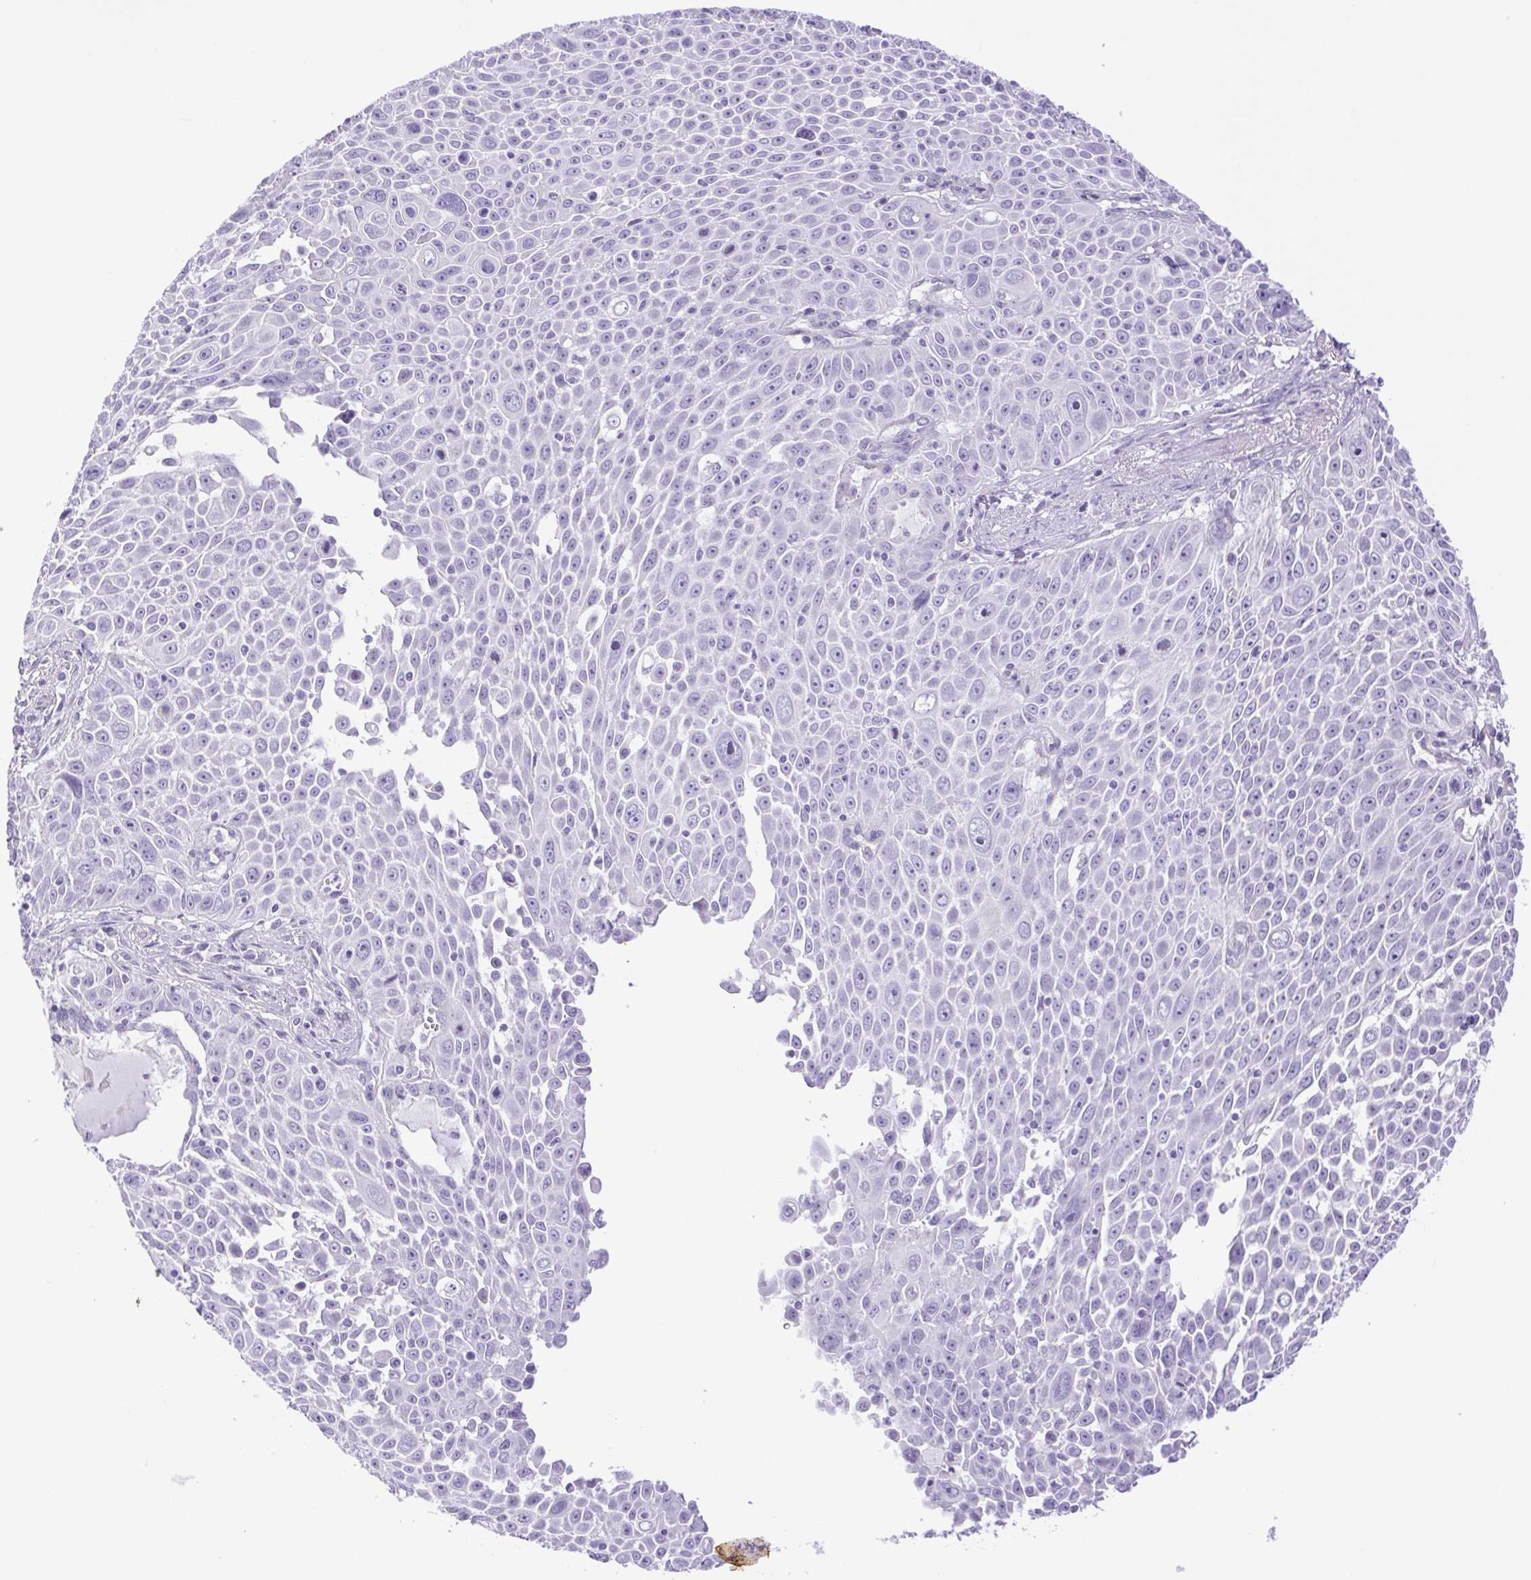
{"staining": {"intensity": "negative", "quantity": "none", "location": "none"}, "tissue": "lung cancer", "cell_type": "Tumor cells", "image_type": "cancer", "snomed": [{"axis": "morphology", "description": "Squamous cell carcinoma, NOS"}, {"axis": "morphology", "description": "Squamous cell carcinoma, metastatic, NOS"}, {"axis": "topography", "description": "Lymph node"}, {"axis": "topography", "description": "Lung"}], "caption": "Tumor cells show no significant staining in lung cancer (squamous cell carcinoma).", "gene": "CDSN", "patient": {"sex": "female", "age": 62}}